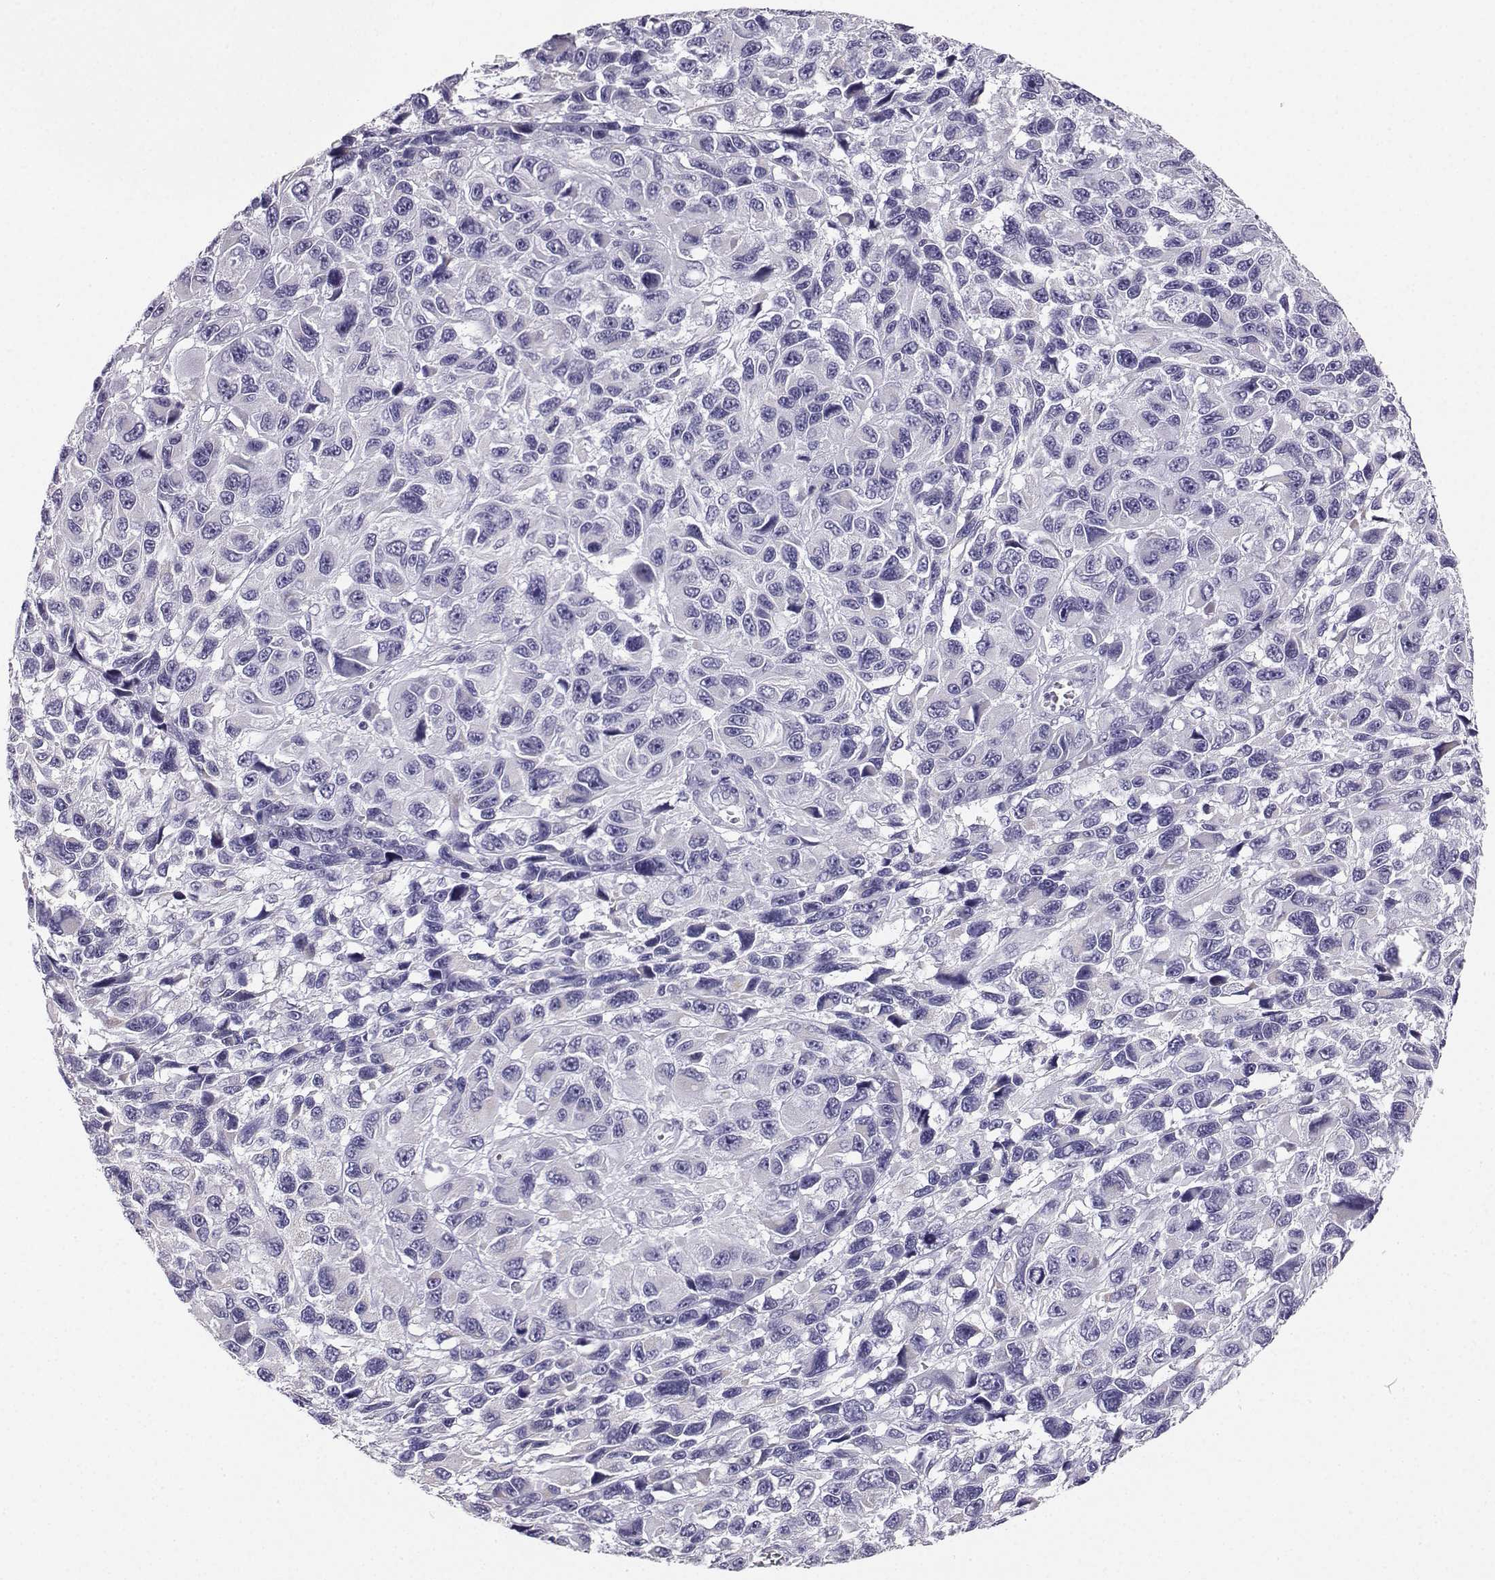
{"staining": {"intensity": "negative", "quantity": "none", "location": "none"}, "tissue": "melanoma", "cell_type": "Tumor cells", "image_type": "cancer", "snomed": [{"axis": "morphology", "description": "Malignant melanoma, NOS"}, {"axis": "topography", "description": "Skin"}], "caption": "Tumor cells are negative for brown protein staining in melanoma. The staining is performed using DAB brown chromogen with nuclei counter-stained in using hematoxylin.", "gene": "AVP", "patient": {"sex": "male", "age": 53}}